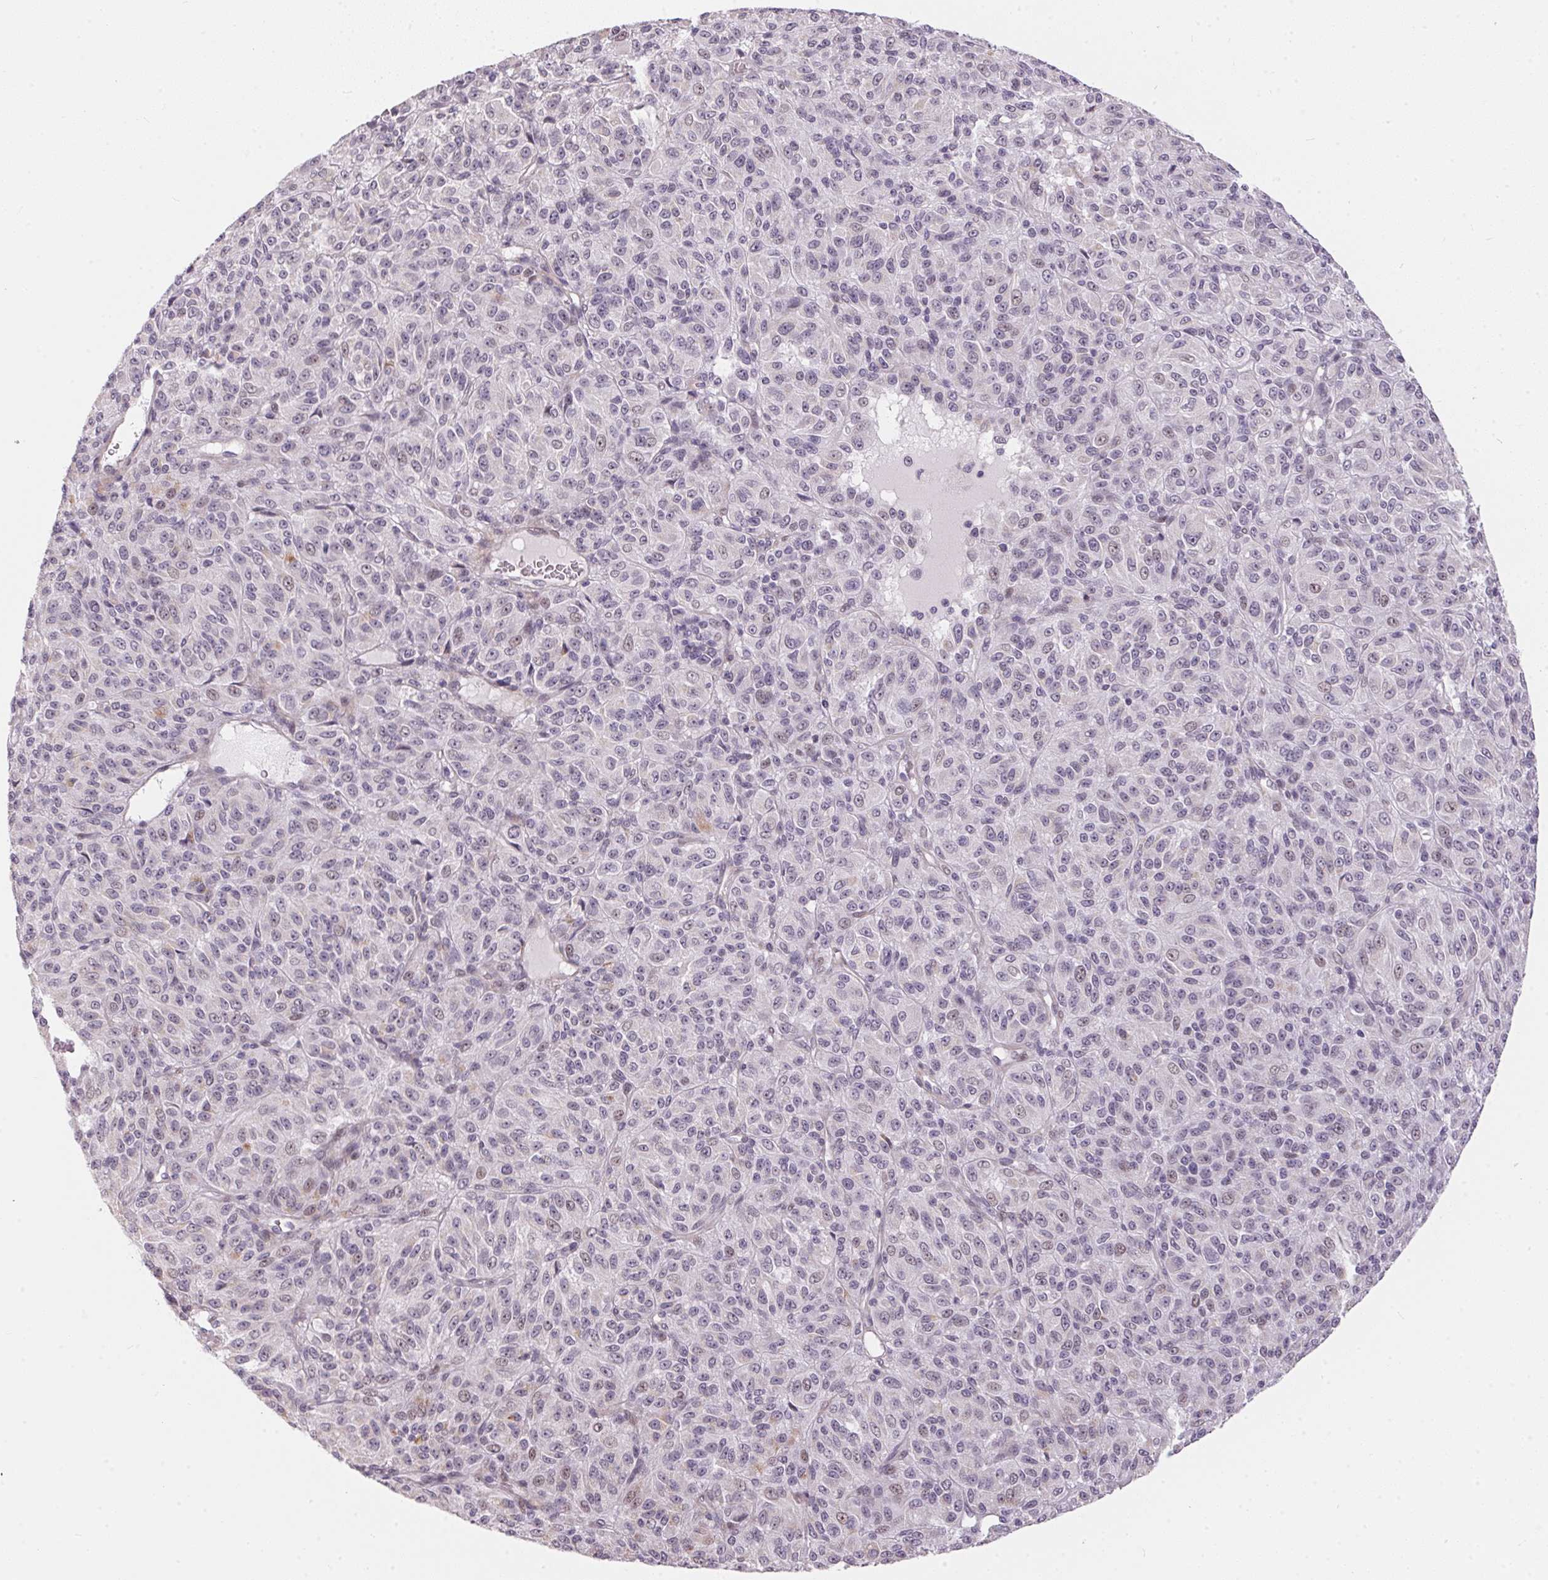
{"staining": {"intensity": "negative", "quantity": "none", "location": "none"}, "tissue": "melanoma", "cell_type": "Tumor cells", "image_type": "cancer", "snomed": [{"axis": "morphology", "description": "Malignant melanoma, Metastatic site"}, {"axis": "topography", "description": "Brain"}], "caption": "Protein analysis of melanoma displays no significant positivity in tumor cells.", "gene": "GDAP1L1", "patient": {"sex": "female", "age": 56}}